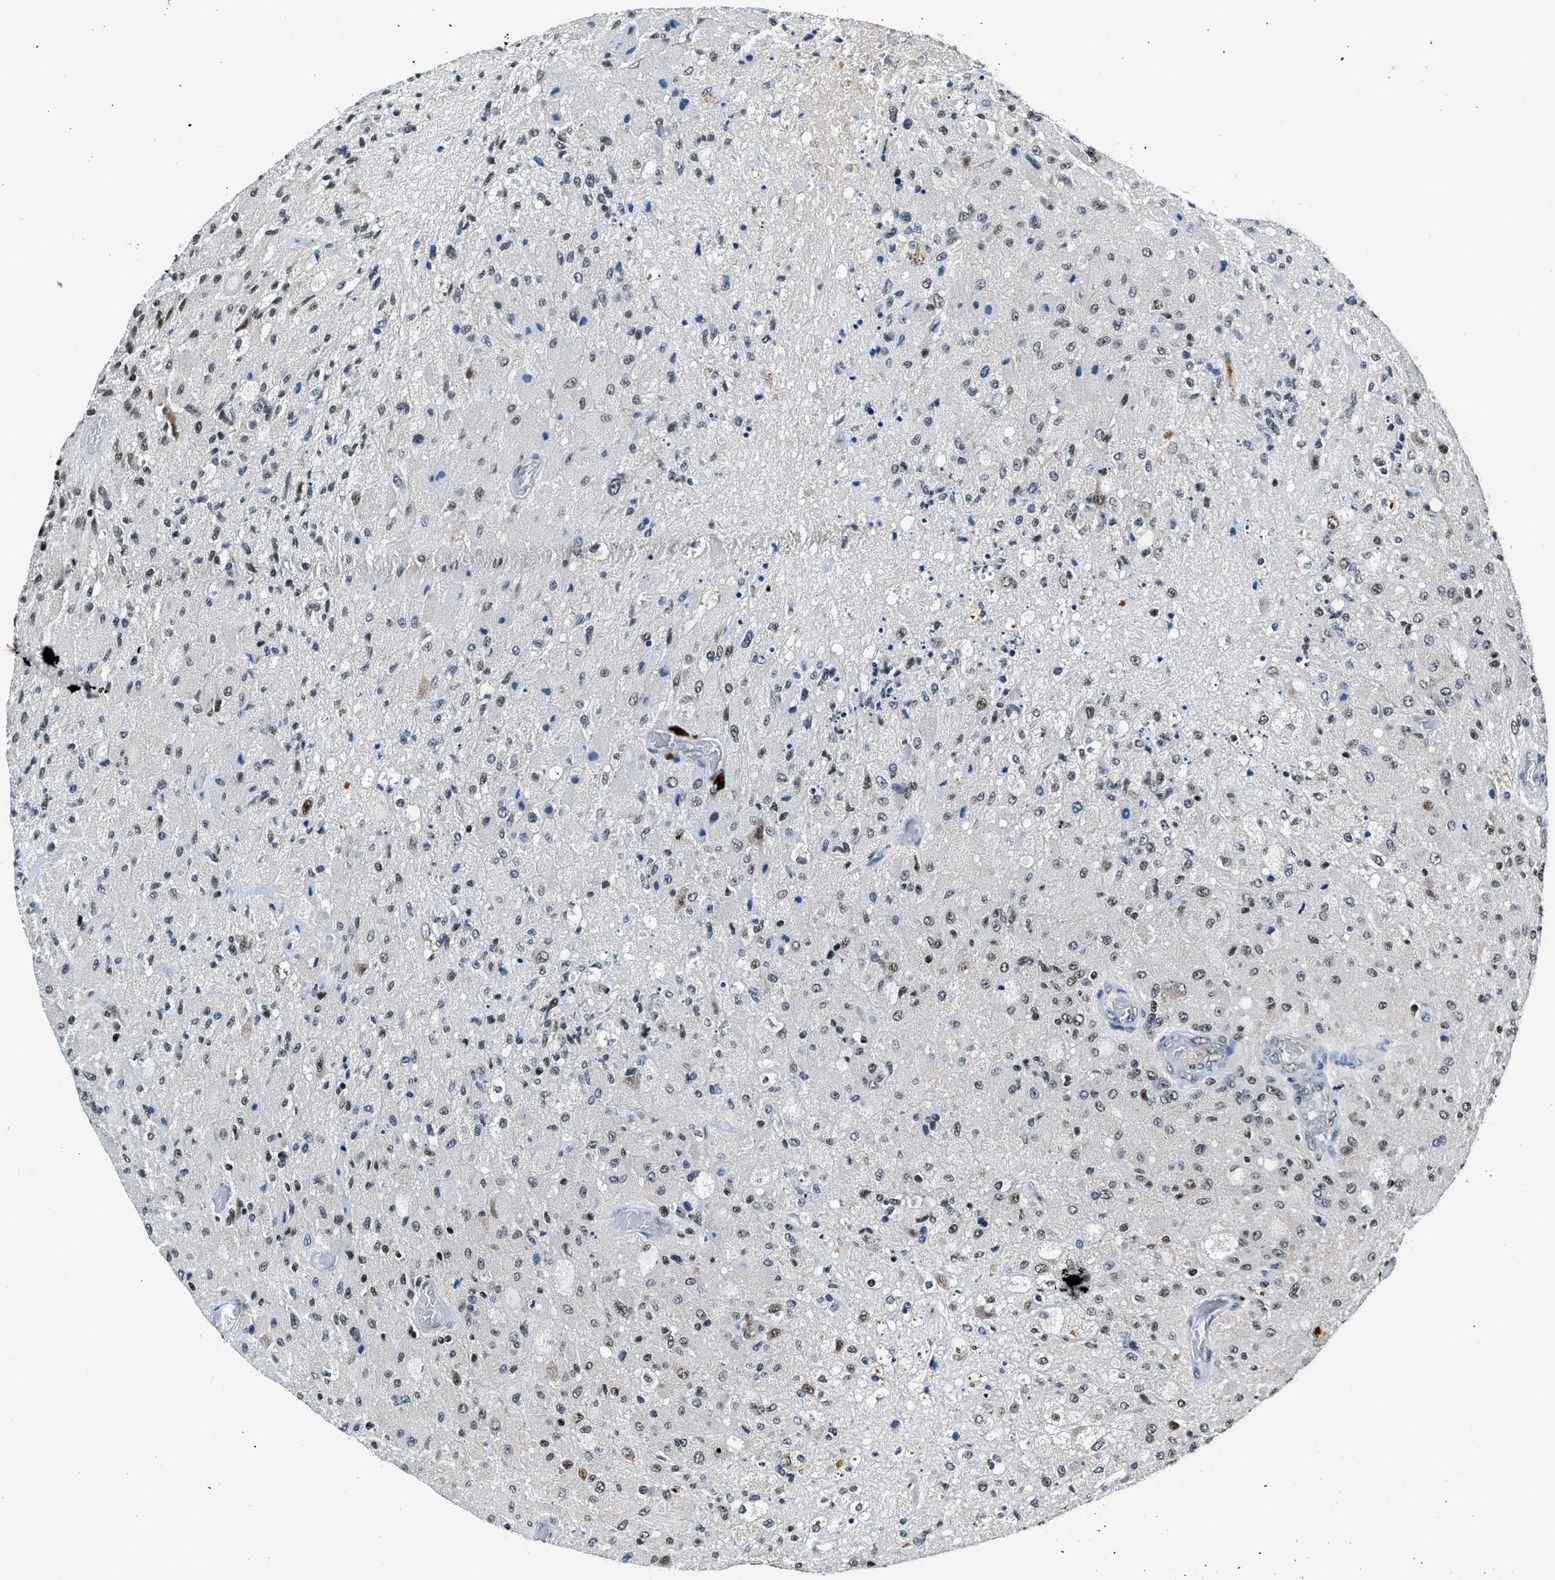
{"staining": {"intensity": "weak", "quantity": "25%-75%", "location": "nuclear"}, "tissue": "glioma", "cell_type": "Tumor cells", "image_type": "cancer", "snomed": [{"axis": "morphology", "description": "Normal tissue, NOS"}, {"axis": "morphology", "description": "Glioma, malignant, High grade"}, {"axis": "topography", "description": "Cerebral cortex"}], "caption": "This histopathology image shows immunohistochemistry (IHC) staining of glioma, with low weak nuclear staining in approximately 25%-75% of tumor cells.", "gene": "CCNE1", "patient": {"sex": "male", "age": 77}}